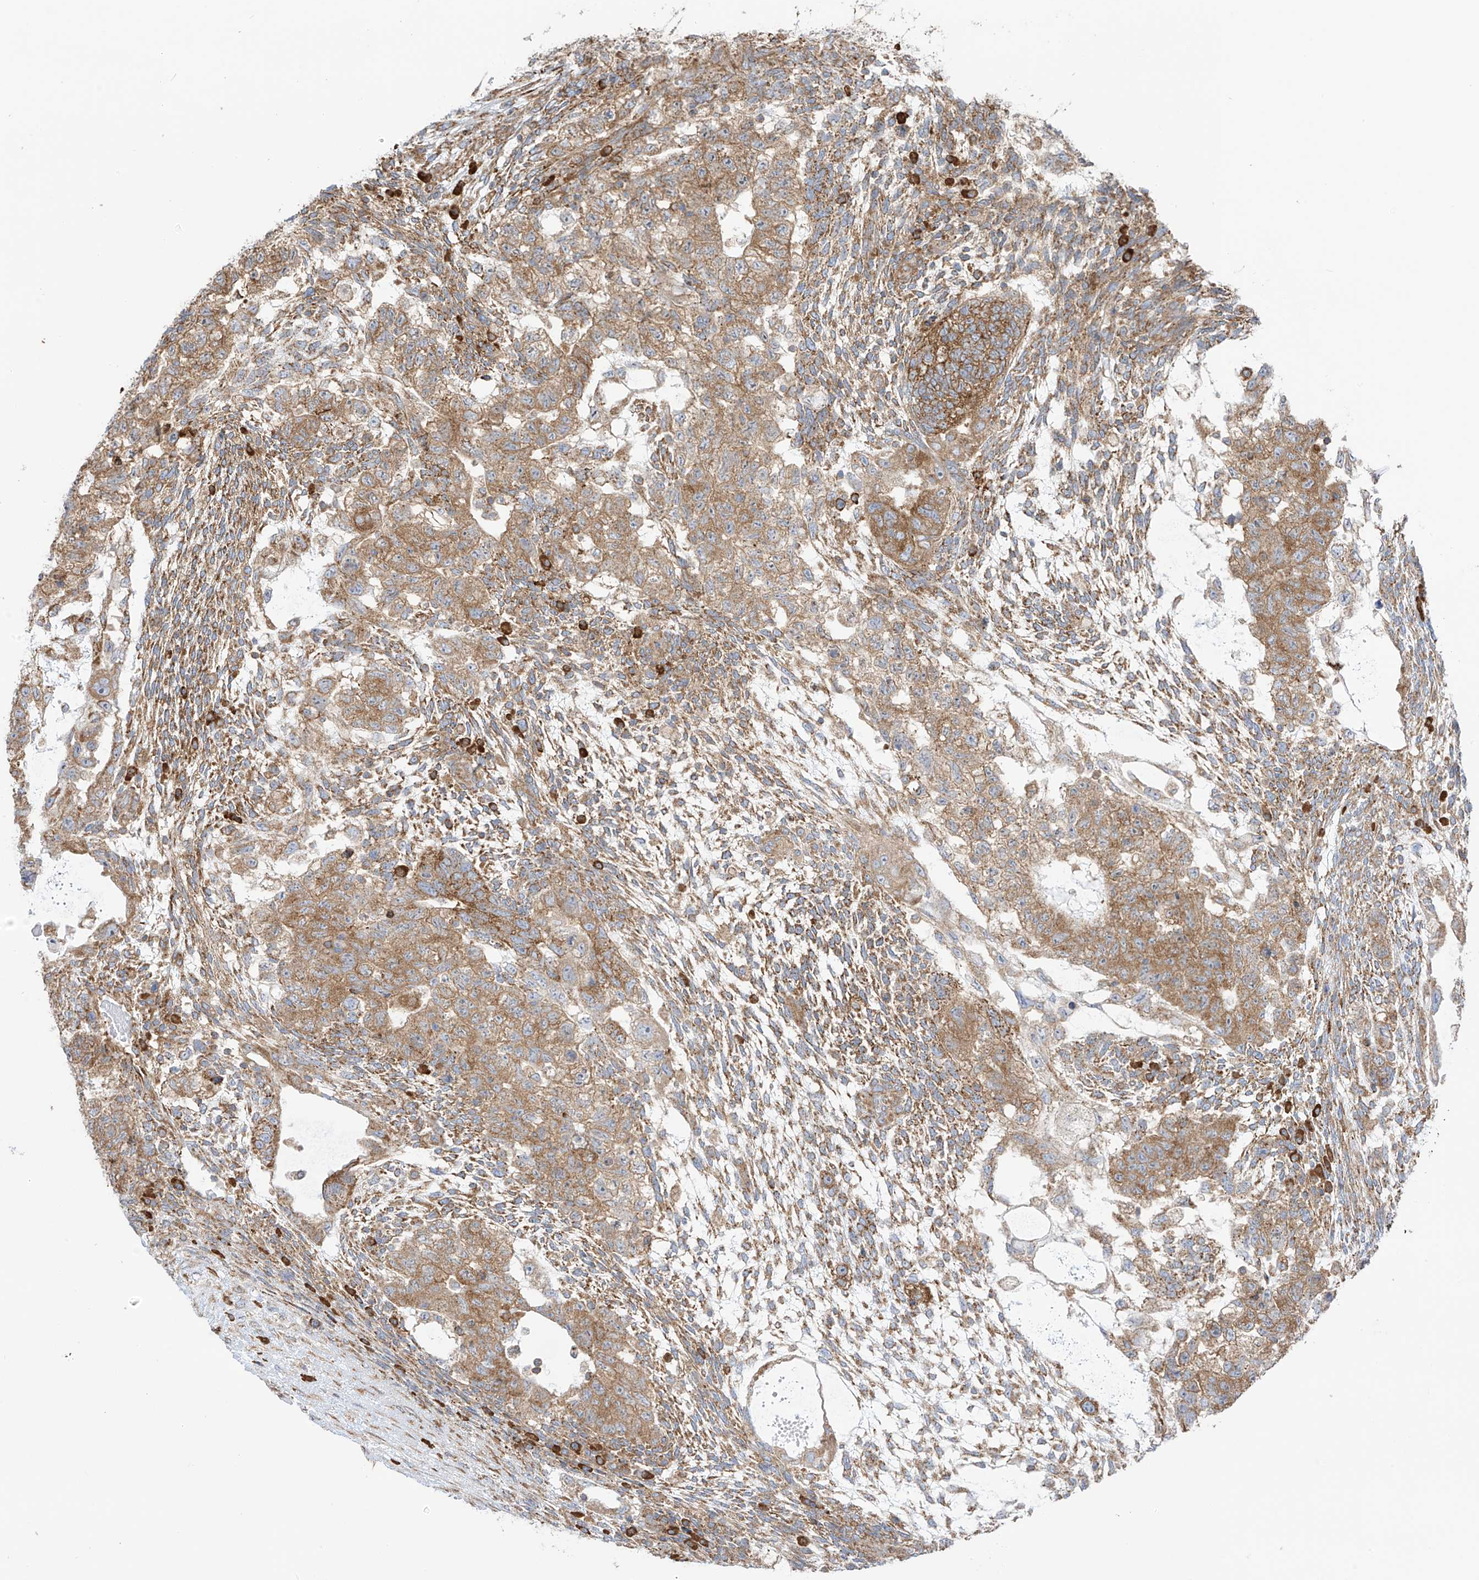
{"staining": {"intensity": "strong", "quantity": ">75%", "location": "cytoplasmic/membranous"}, "tissue": "testis cancer", "cell_type": "Tumor cells", "image_type": "cancer", "snomed": [{"axis": "morphology", "description": "Normal tissue, NOS"}, {"axis": "morphology", "description": "Carcinoma, Embryonal, NOS"}, {"axis": "topography", "description": "Testis"}], "caption": "Embryonal carcinoma (testis) stained for a protein (brown) exhibits strong cytoplasmic/membranous positive staining in about >75% of tumor cells.", "gene": "XKR3", "patient": {"sex": "male", "age": 36}}